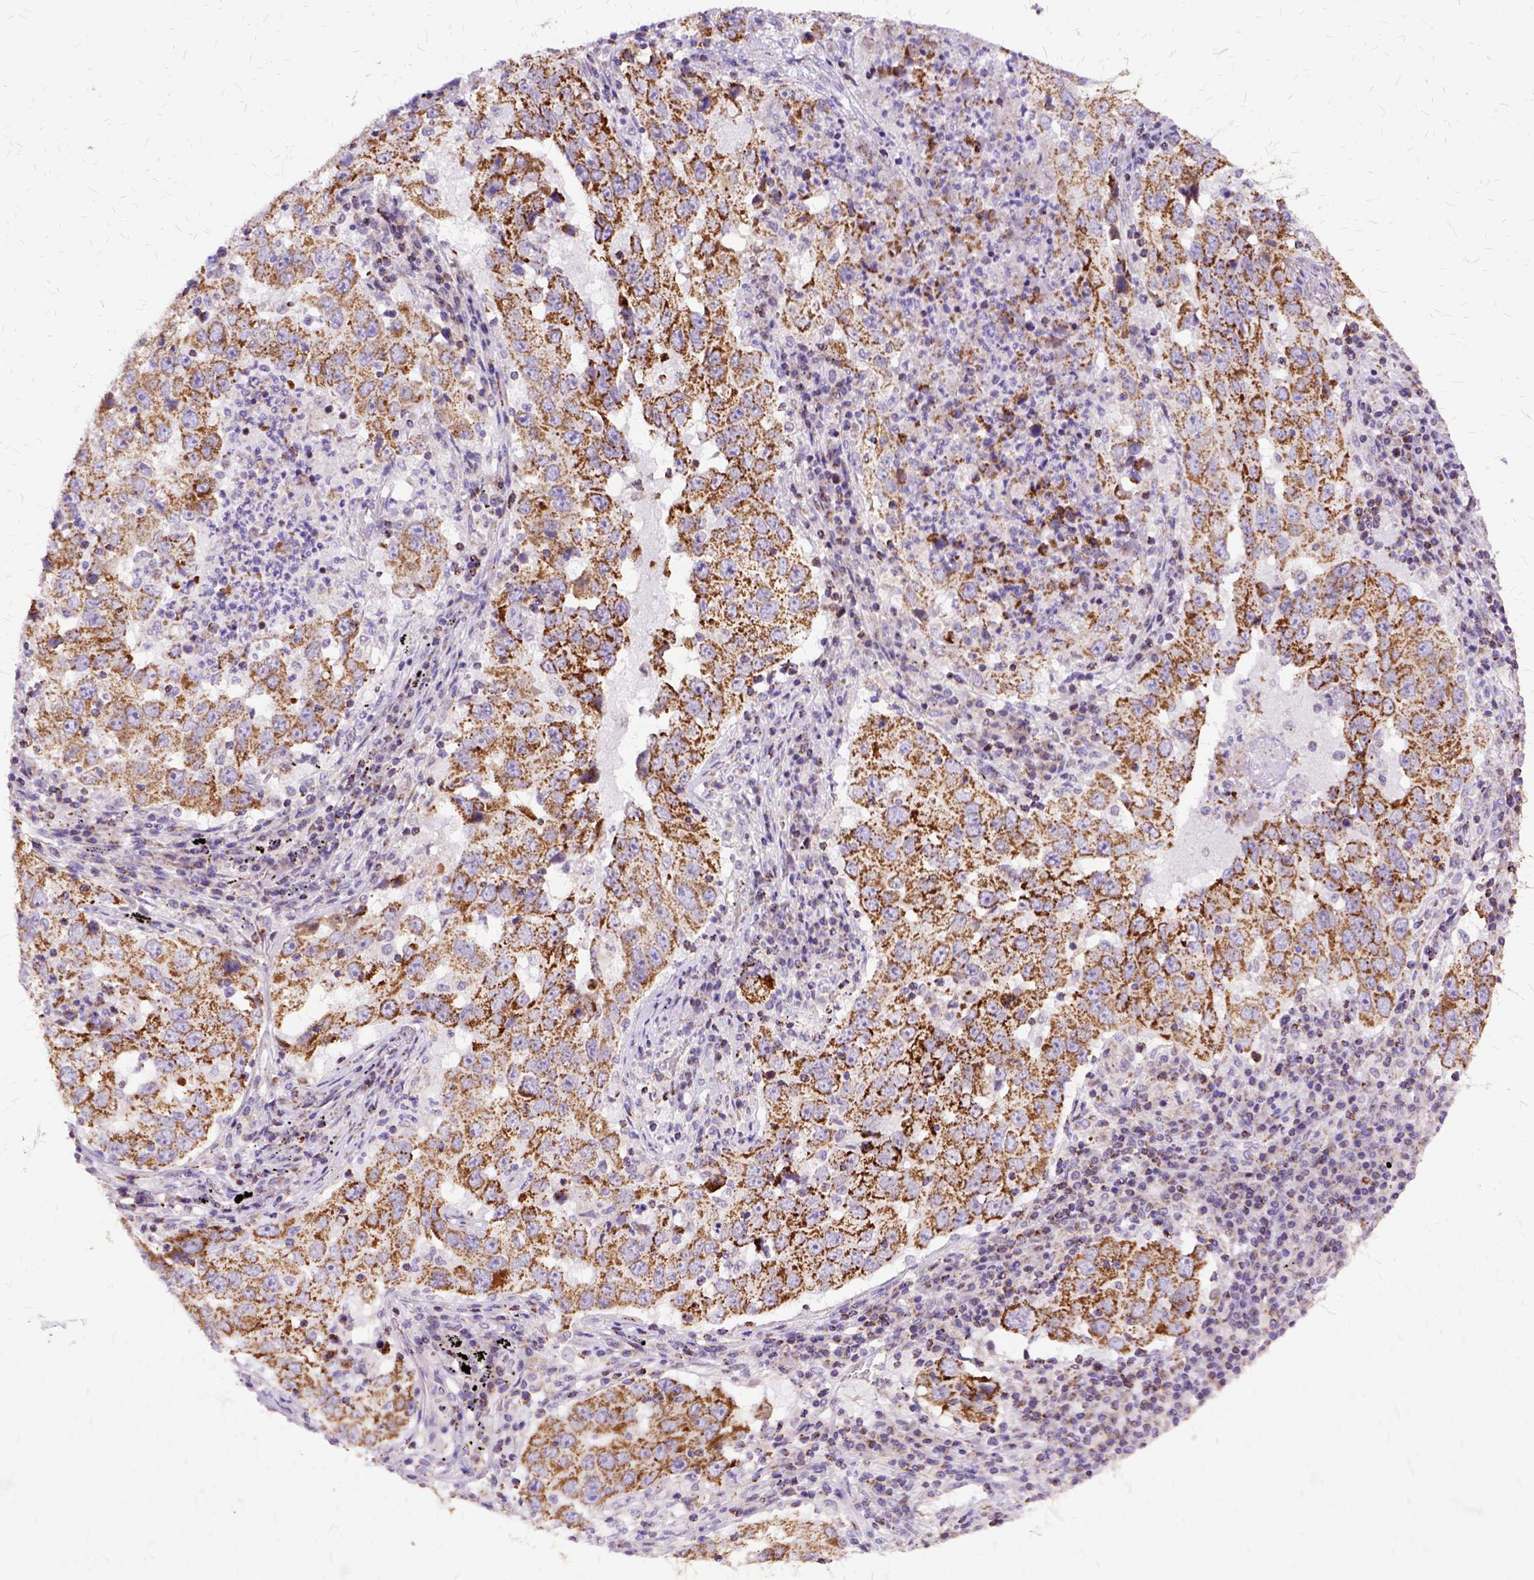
{"staining": {"intensity": "strong", "quantity": ">75%", "location": "cytoplasmic/membranous"}, "tissue": "lung cancer", "cell_type": "Tumor cells", "image_type": "cancer", "snomed": [{"axis": "morphology", "description": "Adenocarcinoma, NOS"}, {"axis": "topography", "description": "Lung"}], "caption": "An immunohistochemistry histopathology image of neoplastic tissue is shown. Protein staining in brown highlights strong cytoplasmic/membranous positivity in lung adenocarcinoma within tumor cells.", "gene": "OXCT1", "patient": {"sex": "male", "age": 73}}